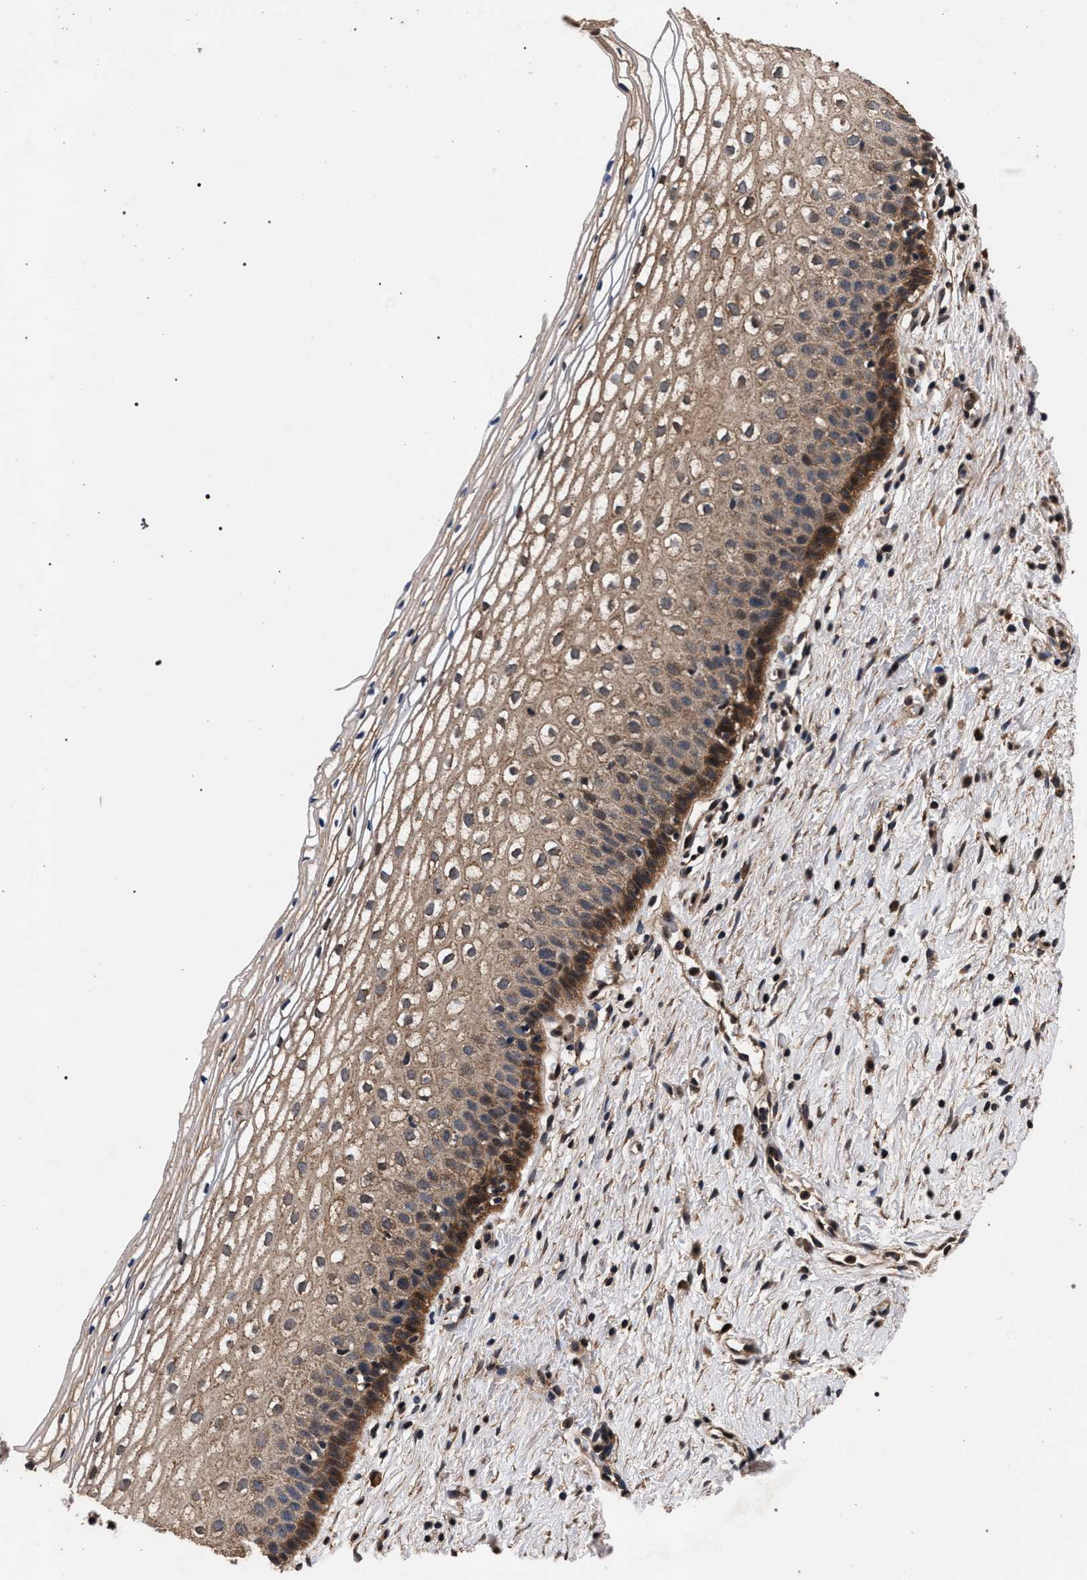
{"staining": {"intensity": "moderate", "quantity": ">75%", "location": "cytoplasmic/membranous"}, "tissue": "cervix", "cell_type": "Squamous epithelial cells", "image_type": "normal", "snomed": [{"axis": "morphology", "description": "Normal tissue, NOS"}, {"axis": "topography", "description": "Cervix"}], "caption": "About >75% of squamous epithelial cells in benign human cervix display moderate cytoplasmic/membranous protein expression as visualized by brown immunohistochemical staining.", "gene": "ACOX1", "patient": {"sex": "female", "age": 72}}